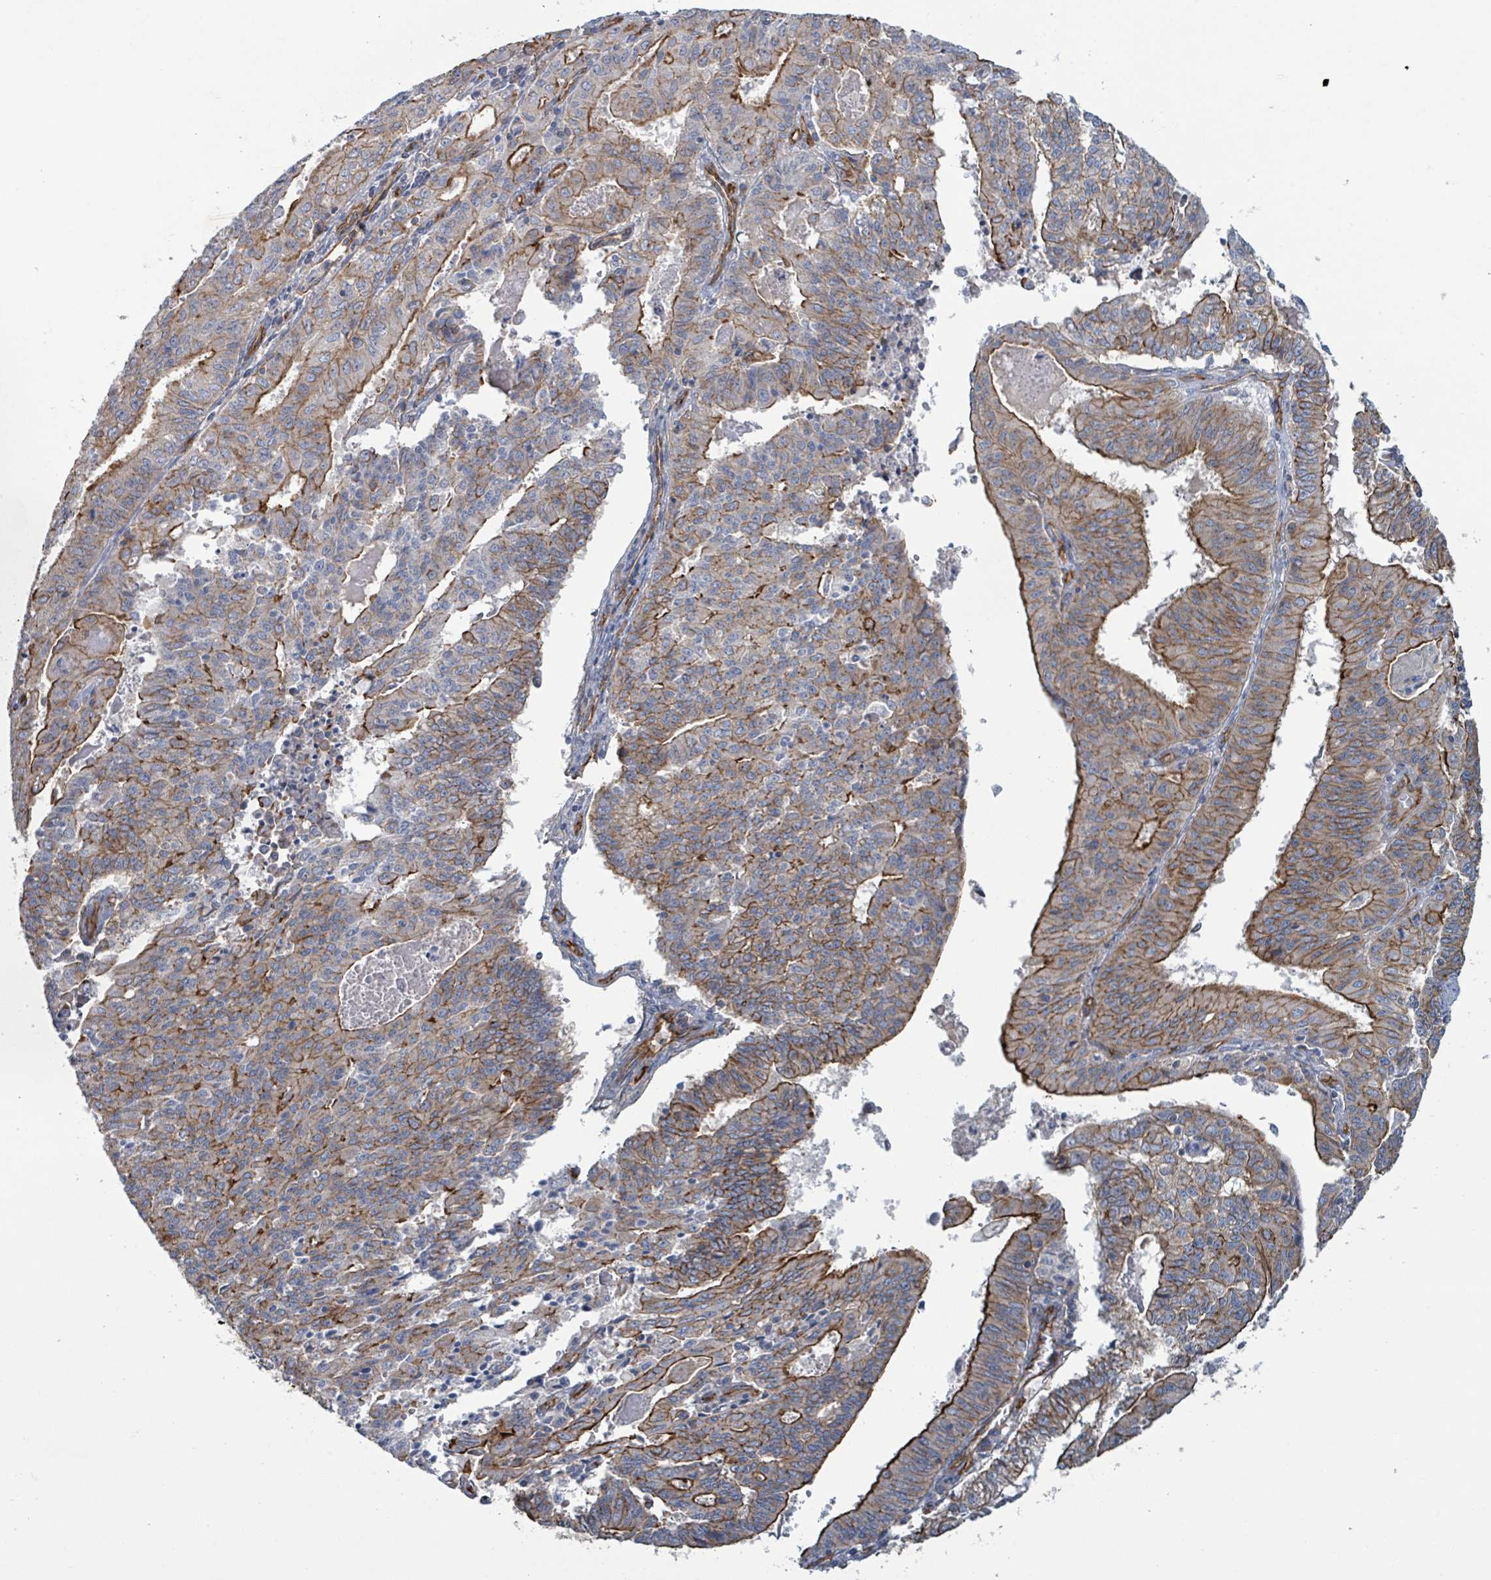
{"staining": {"intensity": "moderate", "quantity": "25%-75%", "location": "cytoplasmic/membranous"}, "tissue": "endometrial cancer", "cell_type": "Tumor cells", "image_type": "cancer", "snomed": [{"axis": "morphology", "description": "Adenocarcinoma, NOS"}, {"axis": "topography", "description": "Endometrium"}], "caption": "Immunohistochemical staining of human adenocarcinoma (endometrial) displays moderate cytoplasmic/membranous protein staining in about 25%-75% of tumor cells. (Stains: DAB (3,3'-diaminobenzidine) in brown, nuclei in blue, Microscopy: brightfield microscopy at high magnification).", "gene": "LDOC1", "patient": {"sex": "female", "age": 59}}